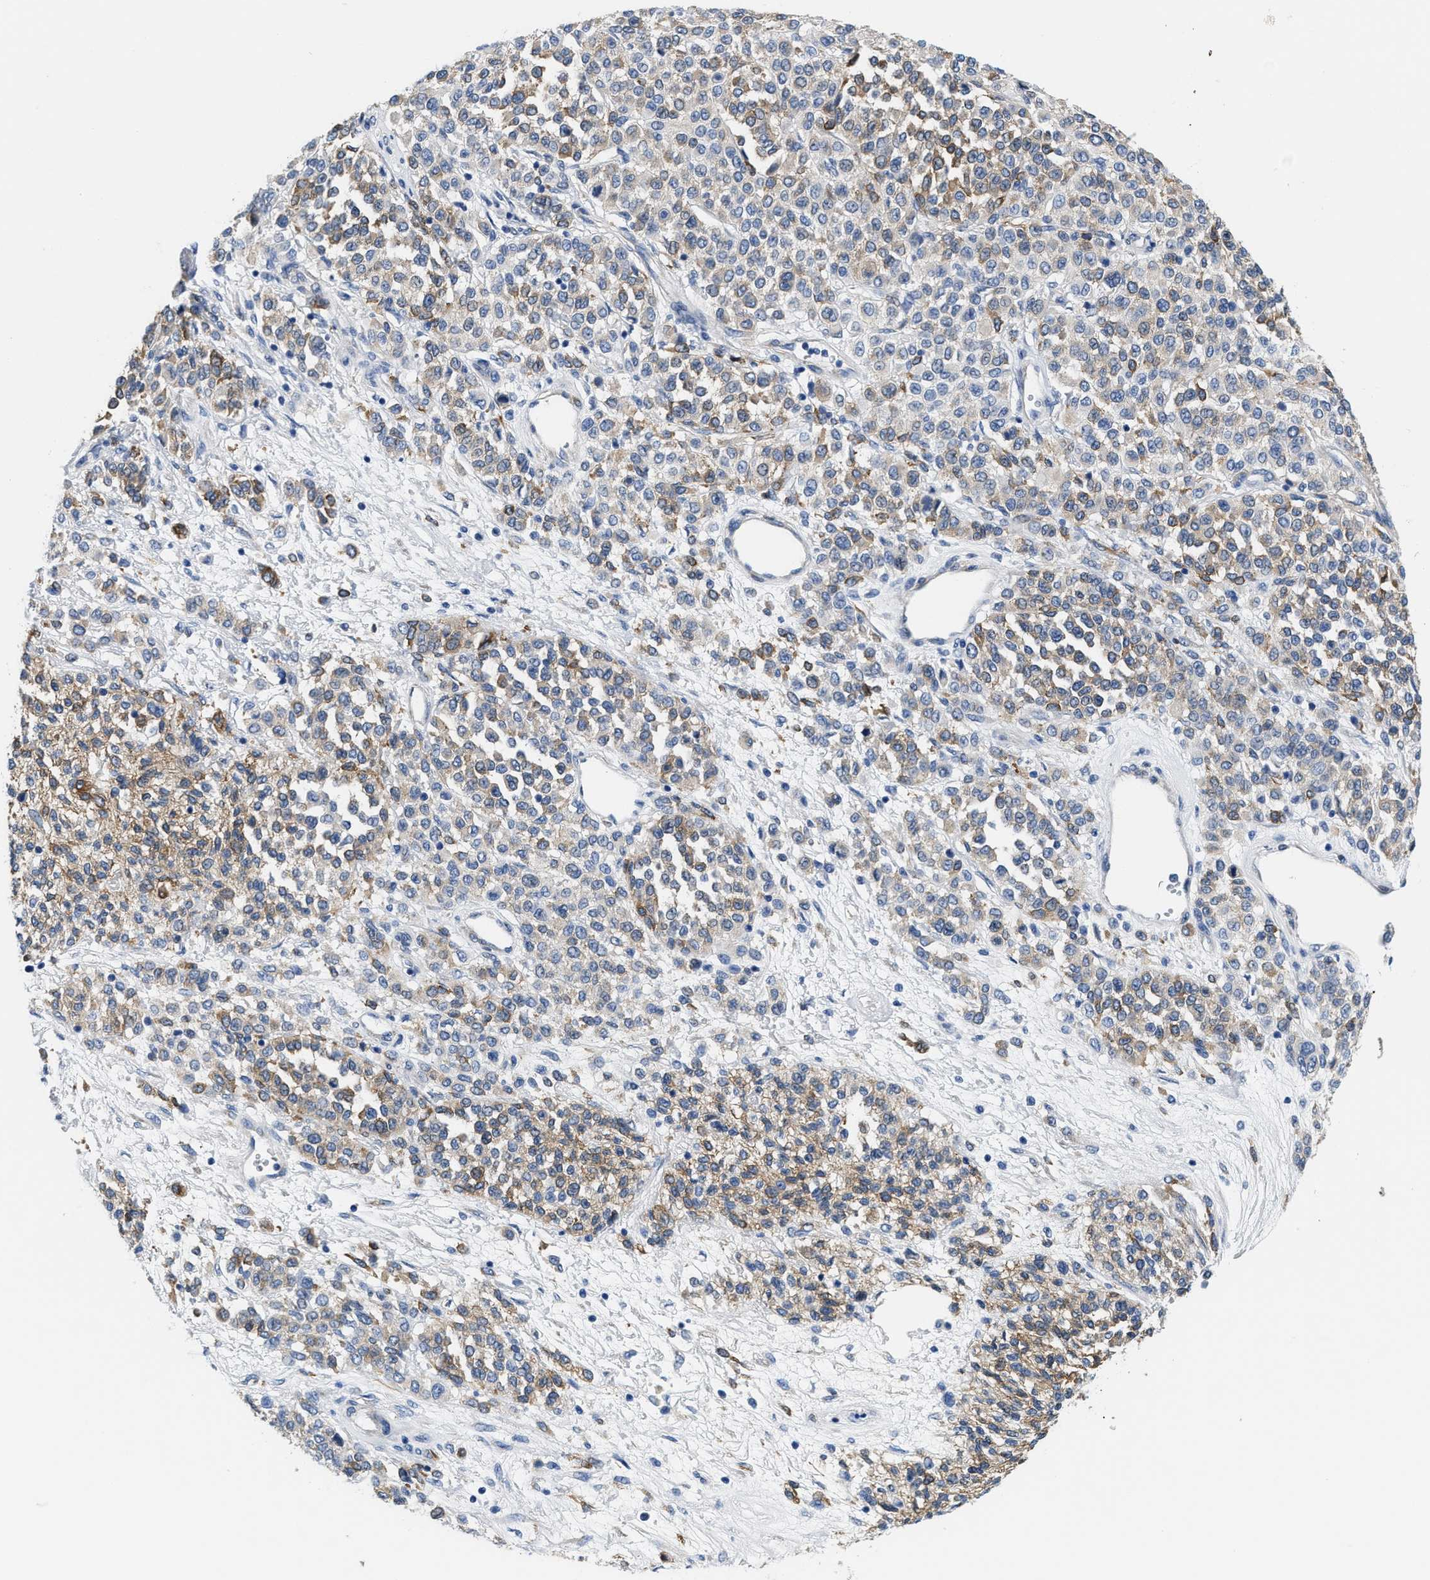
{"staining": {"intensity": "weak", "quantity": ">75%", "location": "cytoplasmic/membranous"}, "tissue": "melanoma", "cell_type": "Tumor cells", "image_type": "cancer", "snomed": [{"axis": "morphology", "description": "Malignant melanoma, Metastatic site"}, {"axis": "topography", "description": "Pancreas"}], "caption": "Brown immunohistochemical staining in human melanoma reveals weak cytoplasmic/membranous positivity in approximately >75% of tumor cells. (DAB IHC with brightfield microscopy, high magnification).", "gene": "DSCAM", "patient": {"sex": "female", "age": 30}}